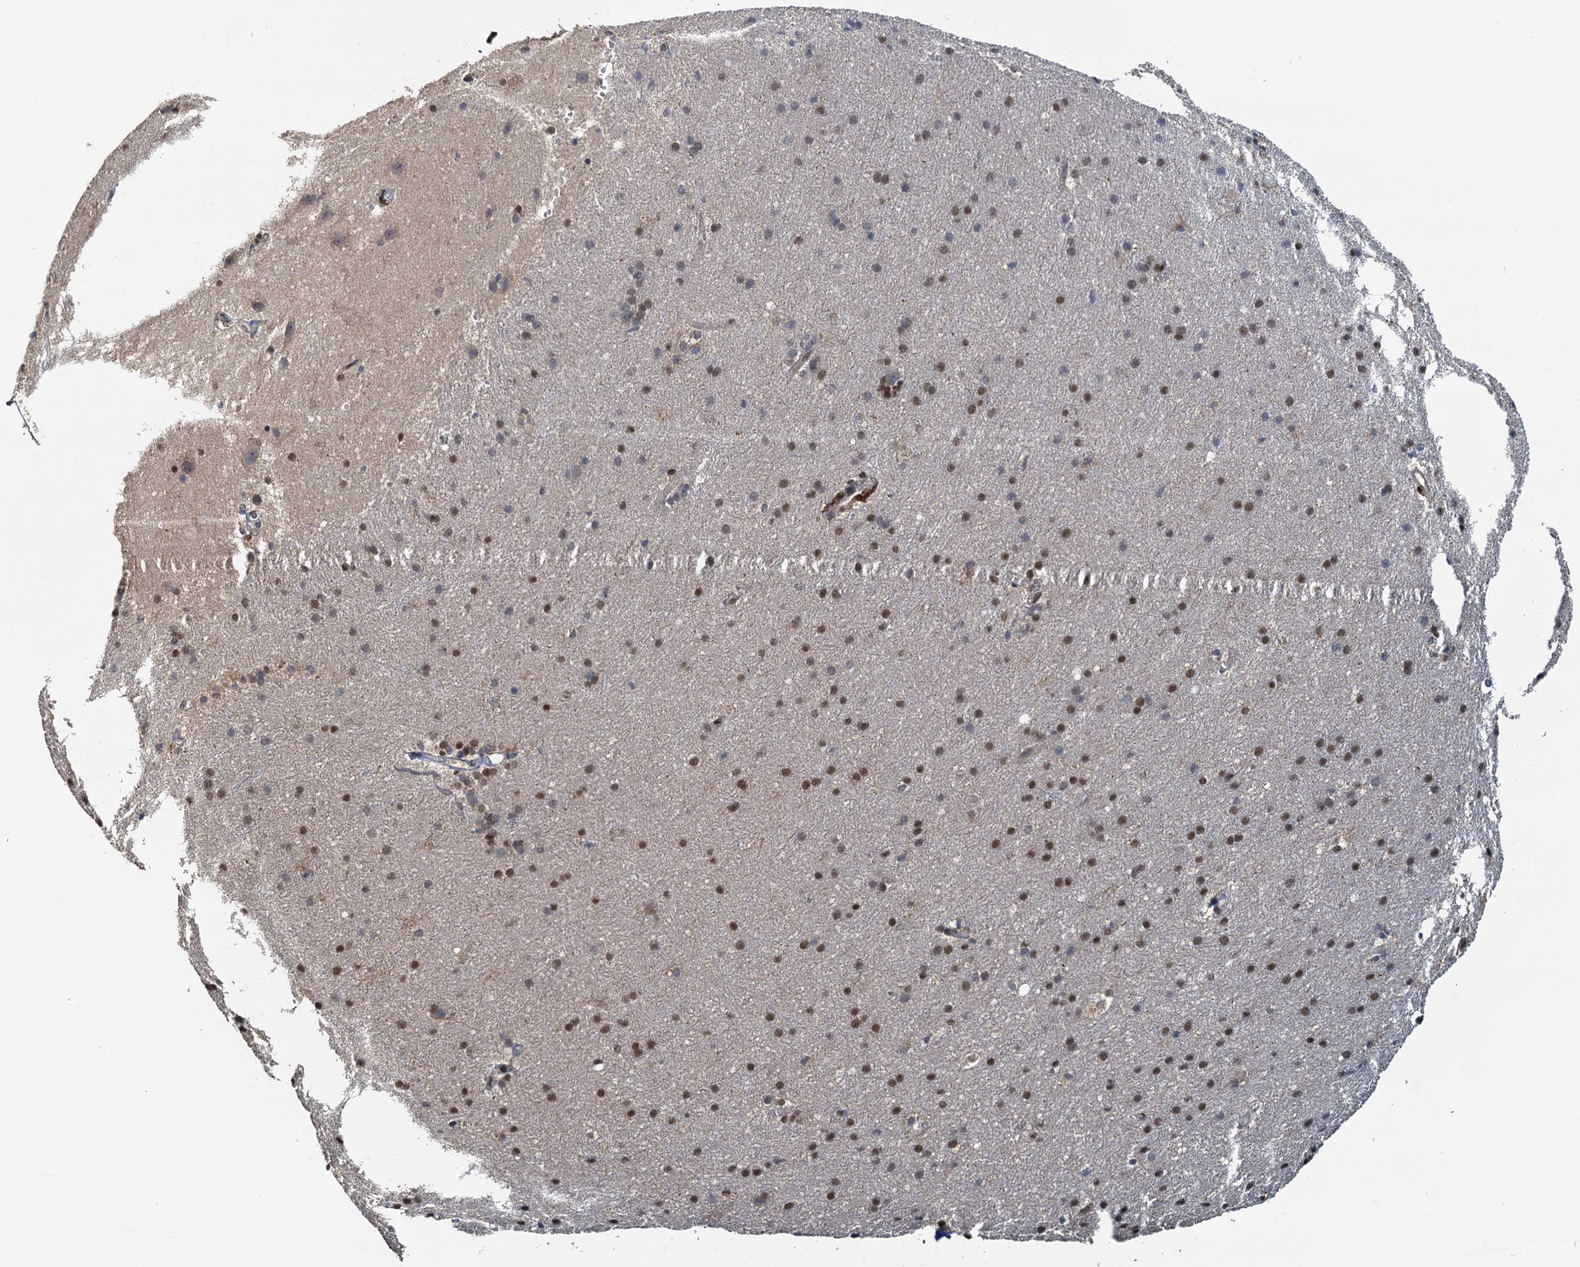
{"staining": {"intensity": "weak", "quantity": "25%-75%", "location": "cytoplasmic/membranous,nuclear"}, "tissue": "cerebral cortex", "cell_type": "Endothelial cells", "image_type": "normal", "snomed": [{"axis": "morphology", "description": "Normal tissue, NOS"}, {"axis": "topography", "description": "Cerebral cortex"}], "caption": "Immunohistochemistry image of benign cerebral cortex: cerebral cortex stained using immunohistochemistry (IHC) exhibits low levels of weak protein expression localized specifically in the cytoplasmic/membranous,nuclear of endothelial cells, appearing as a cytoplasmic/membranous,nuclear brown color.", "gene": "UBL7", "patient": {"sex": "male", "age": 54}}